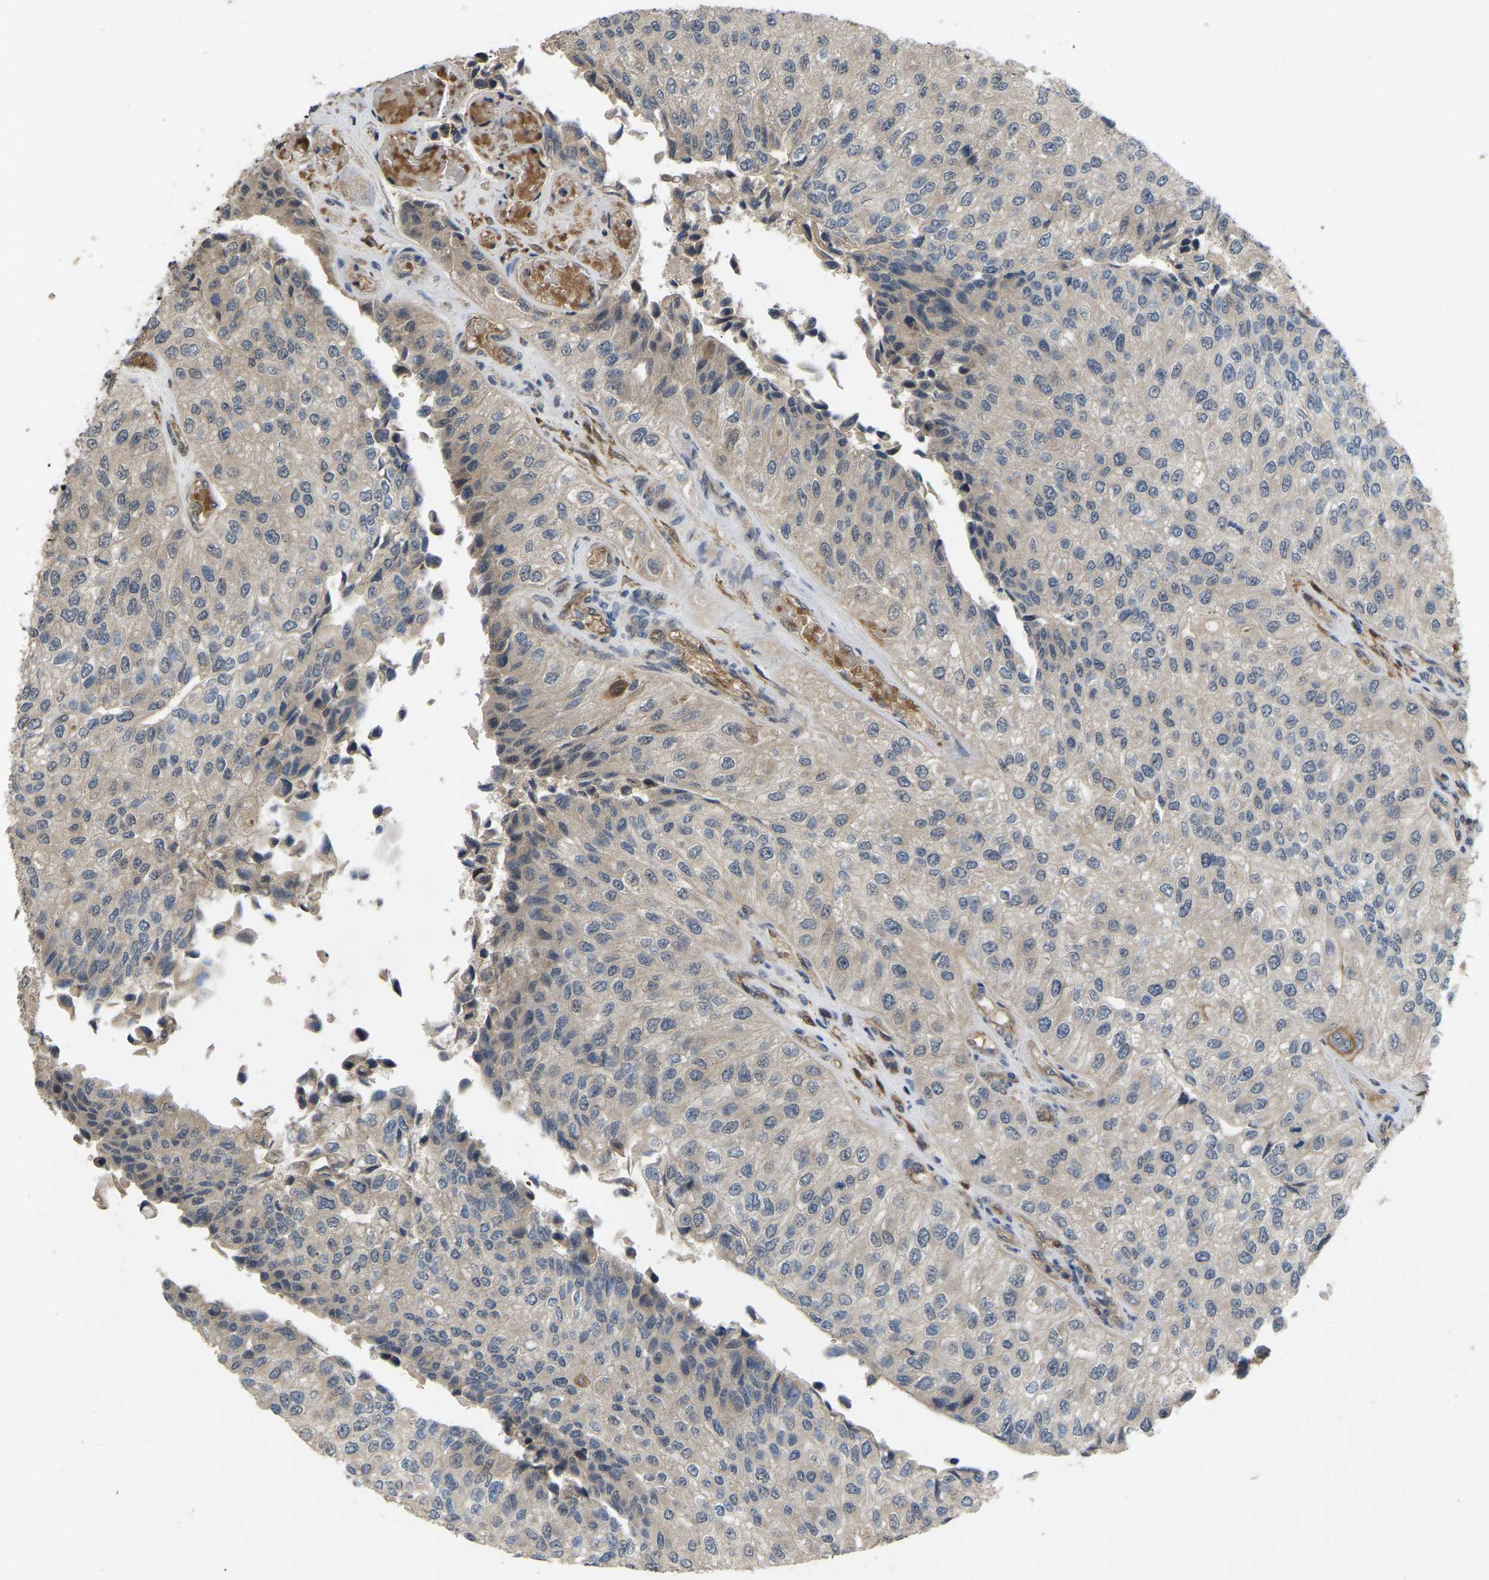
{"staining": {"intensity": "negative", "quantity": "none", "location": "none"}, "tissue": "urothelial cancer", "cell_type": "Tumor cells", "image_type": "cancer", "snomed": [{"axis": "morphology", "description": "Urothelial carcinoma, High grade"}, {"axis": "topography", "description": "Kidney"}, {"axis": "topography", "description": "Urinary bladder"}], "caption": "IHC histopathology image of neoplastic tissue: human urothelial carcinoma (high-grade) stained with DAB (3,3'-diaminobenzidine) displays no significant protein expression in tumor cells.", "gene": "LIMK2", "patient": {"sex": "male", "age": 77}}